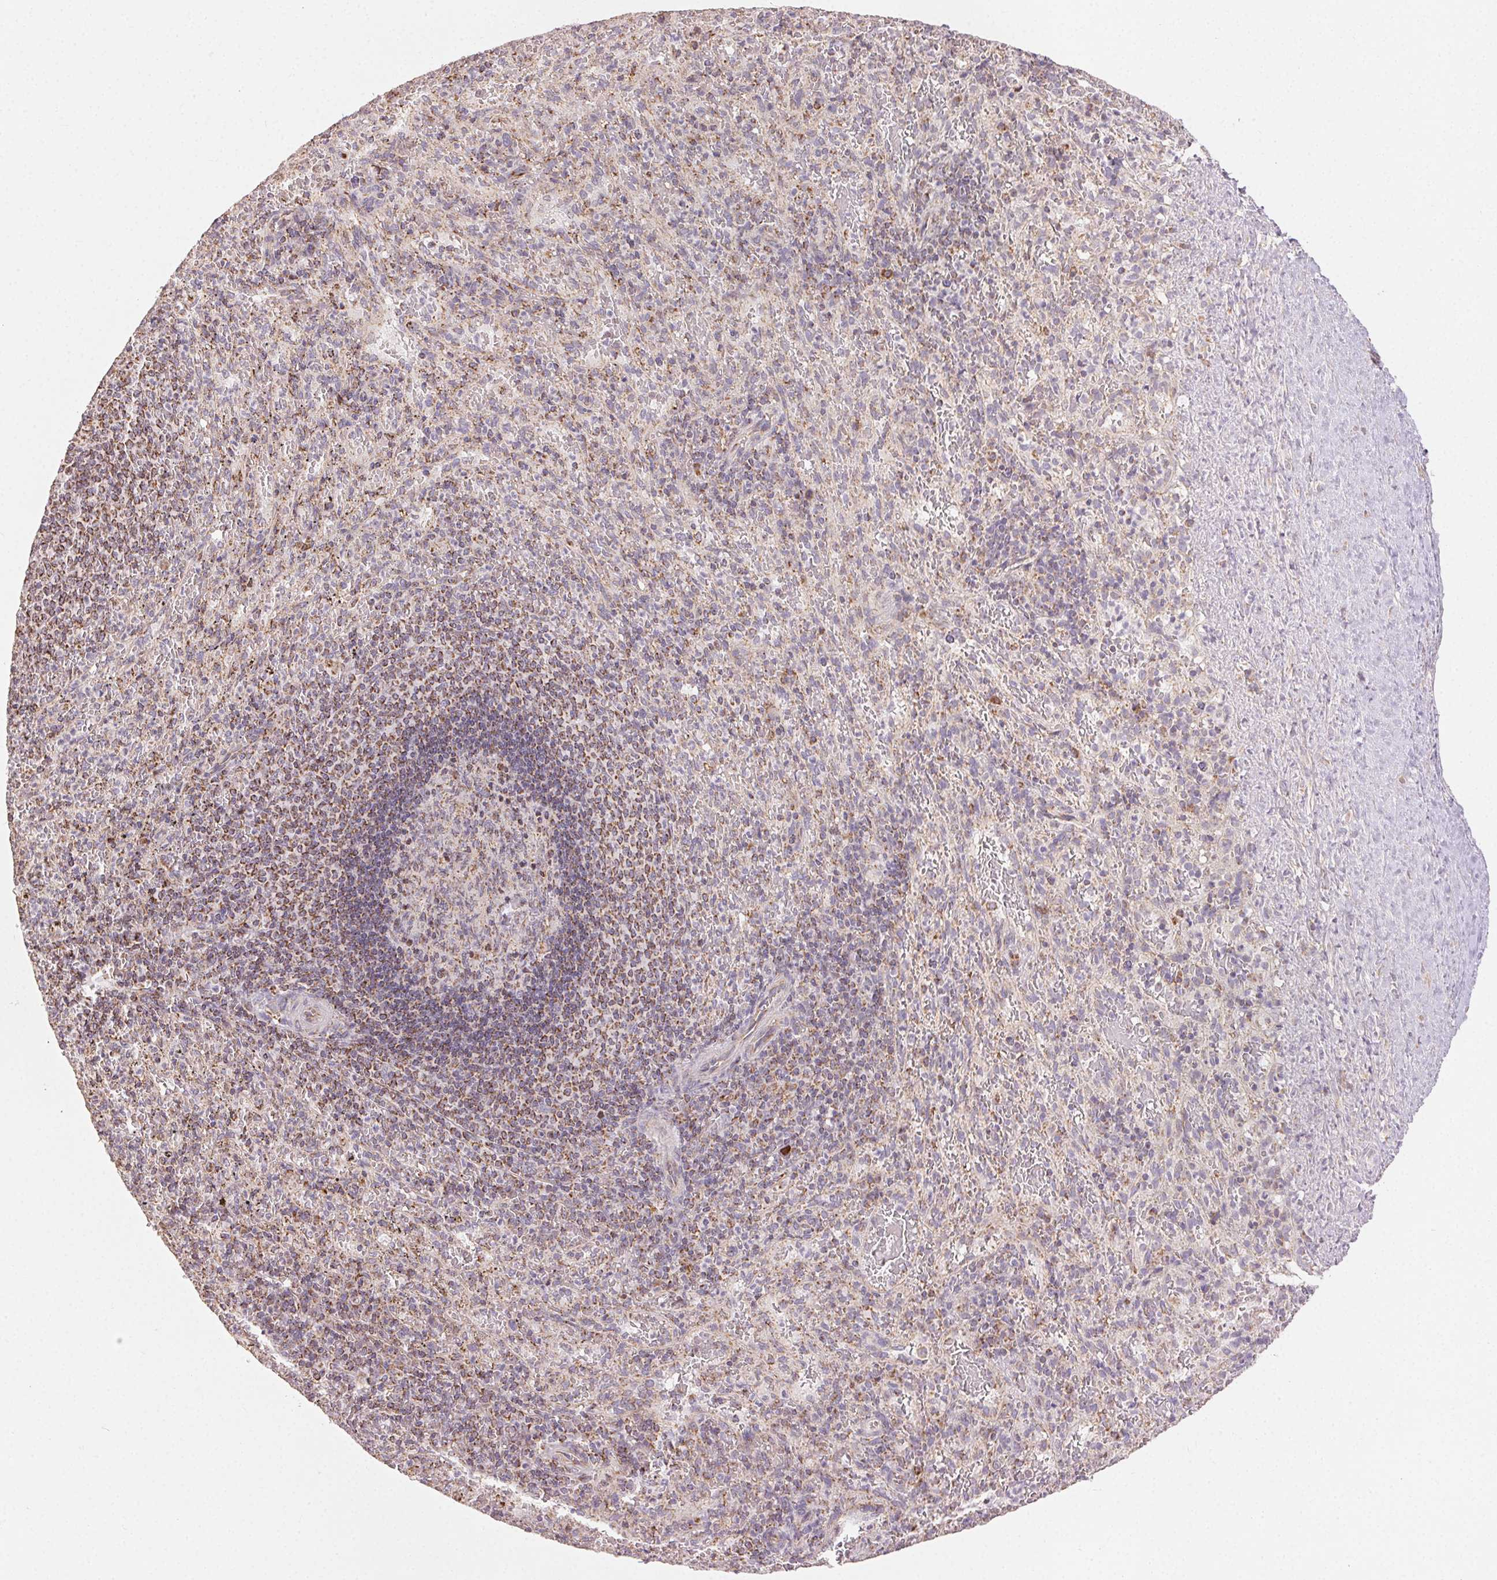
{"staining": {"intensity": "moderate", "quantity": "25%-75%", "location": "cytoplasmic/membranous"}, "tissue": "spleen", "cell_type": "Cells in red pulp", "image_type": "normal", "snomed": [{"axis": "morphology", "description": "Normal tissue, NOS"}, {"axis": "topography", "description": "Spleen"}], "caption": "Spleen stained for a protein (brown) exhibits moderate cytoplasmic/membranous positive expression in about 25%-75% of cells in red pulp.", "gene": "CLASP1", "patient": {"sex": "male", "age": 57}}